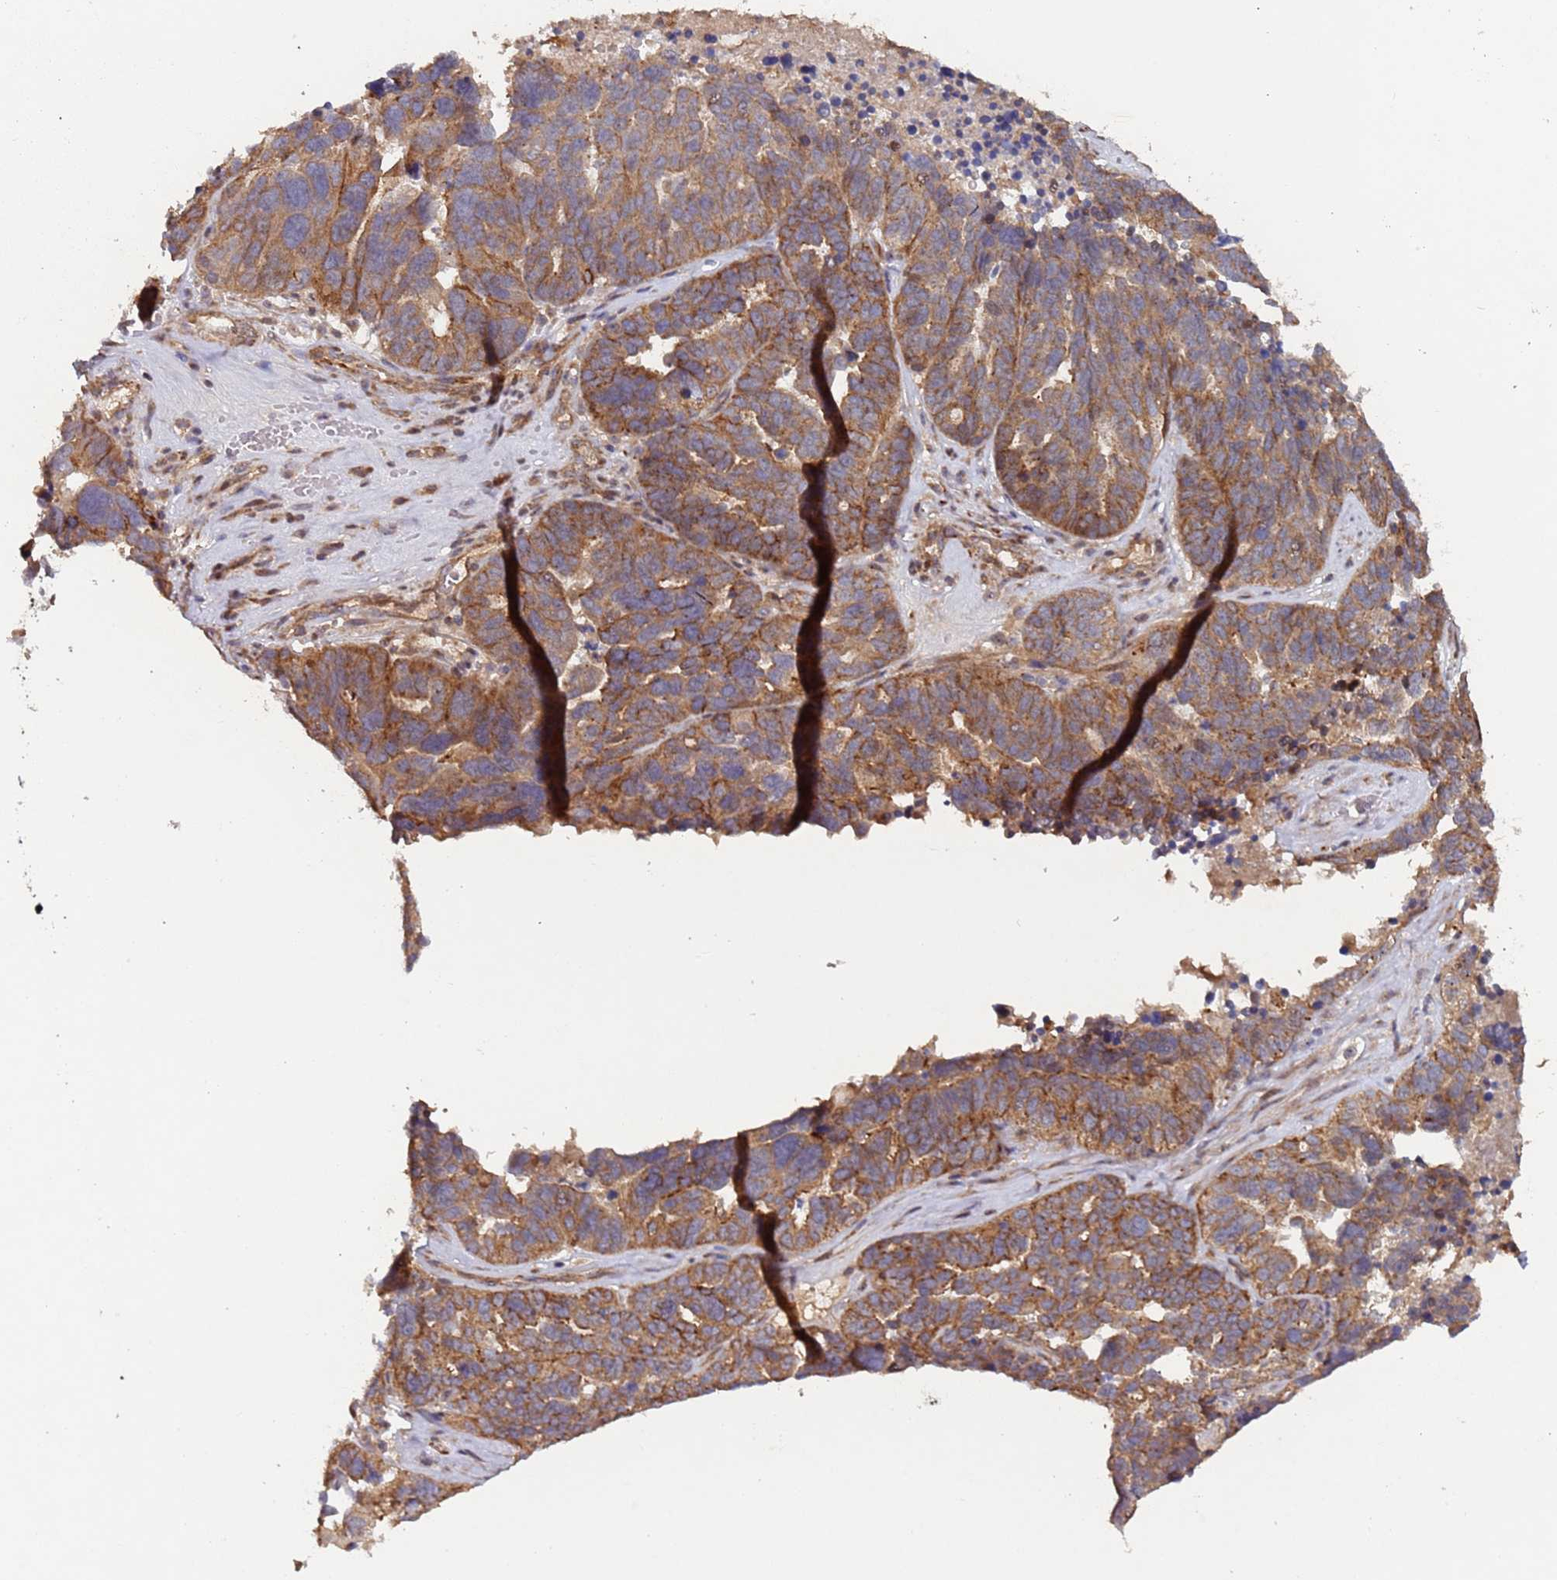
{"staining": {"intensity": "moderate", "quantity": ">75%", "location": "cytoplasmic/membranous"}, "tissue": "ovarian cancer", "cell_type": "Tumor cells", "image_type": "cancer", "snomed": [{"axis": "morphology", "description": "Cystadenocarcinoma, serous, NOS"}, {"axis": "topography", "description": "Ovary"}], "caption": "Serous cystadenocarcinoma (ovarian) stained for a protein (brown) displays moderate cytoplasmic/membranous positive expression in about >75% of tumor cells.", "gene": "KANSL1L", "patient": {"sex": "female", "age": 59}}